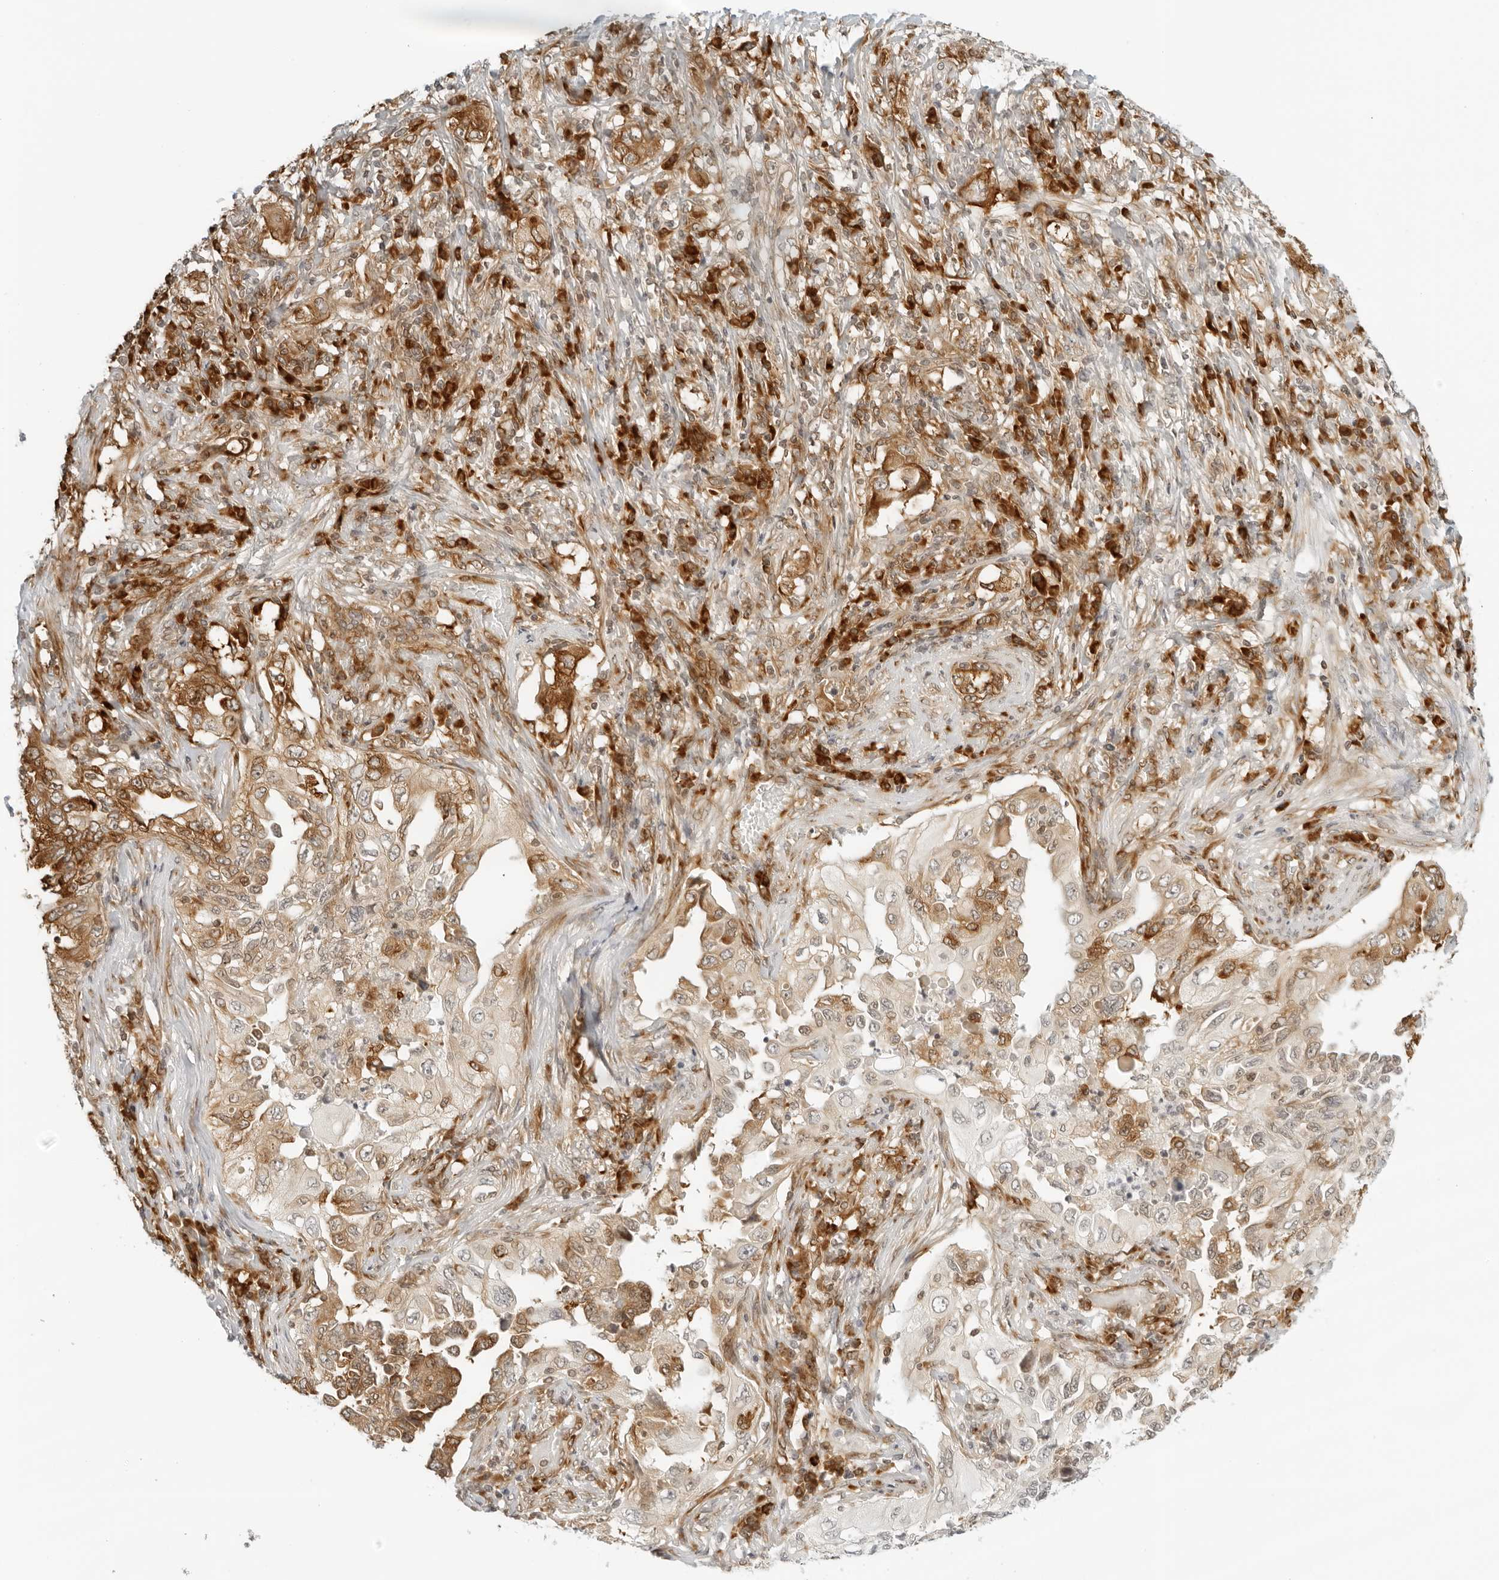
{"staining": {"intensity": "moderate", "quantity": ">75%", "location": "cytoplasmic/membranous"}, "tissue": "lung cancer", "cell_type": "Tumor cells", "image_type": "cancer", "snomed": [{"axis": "morphology", "description": "Adenocarcinoma, NOS"}, {"axis": "topography", "description": "Lung"}], "caption": "Adenocarcinoma (lung) tissue displays moderate cytoplasmic/membranous staining in approximately >75% of tumor cells", "gene": "EIF4G1", "patient": {"sex": "female", "age": 51}}